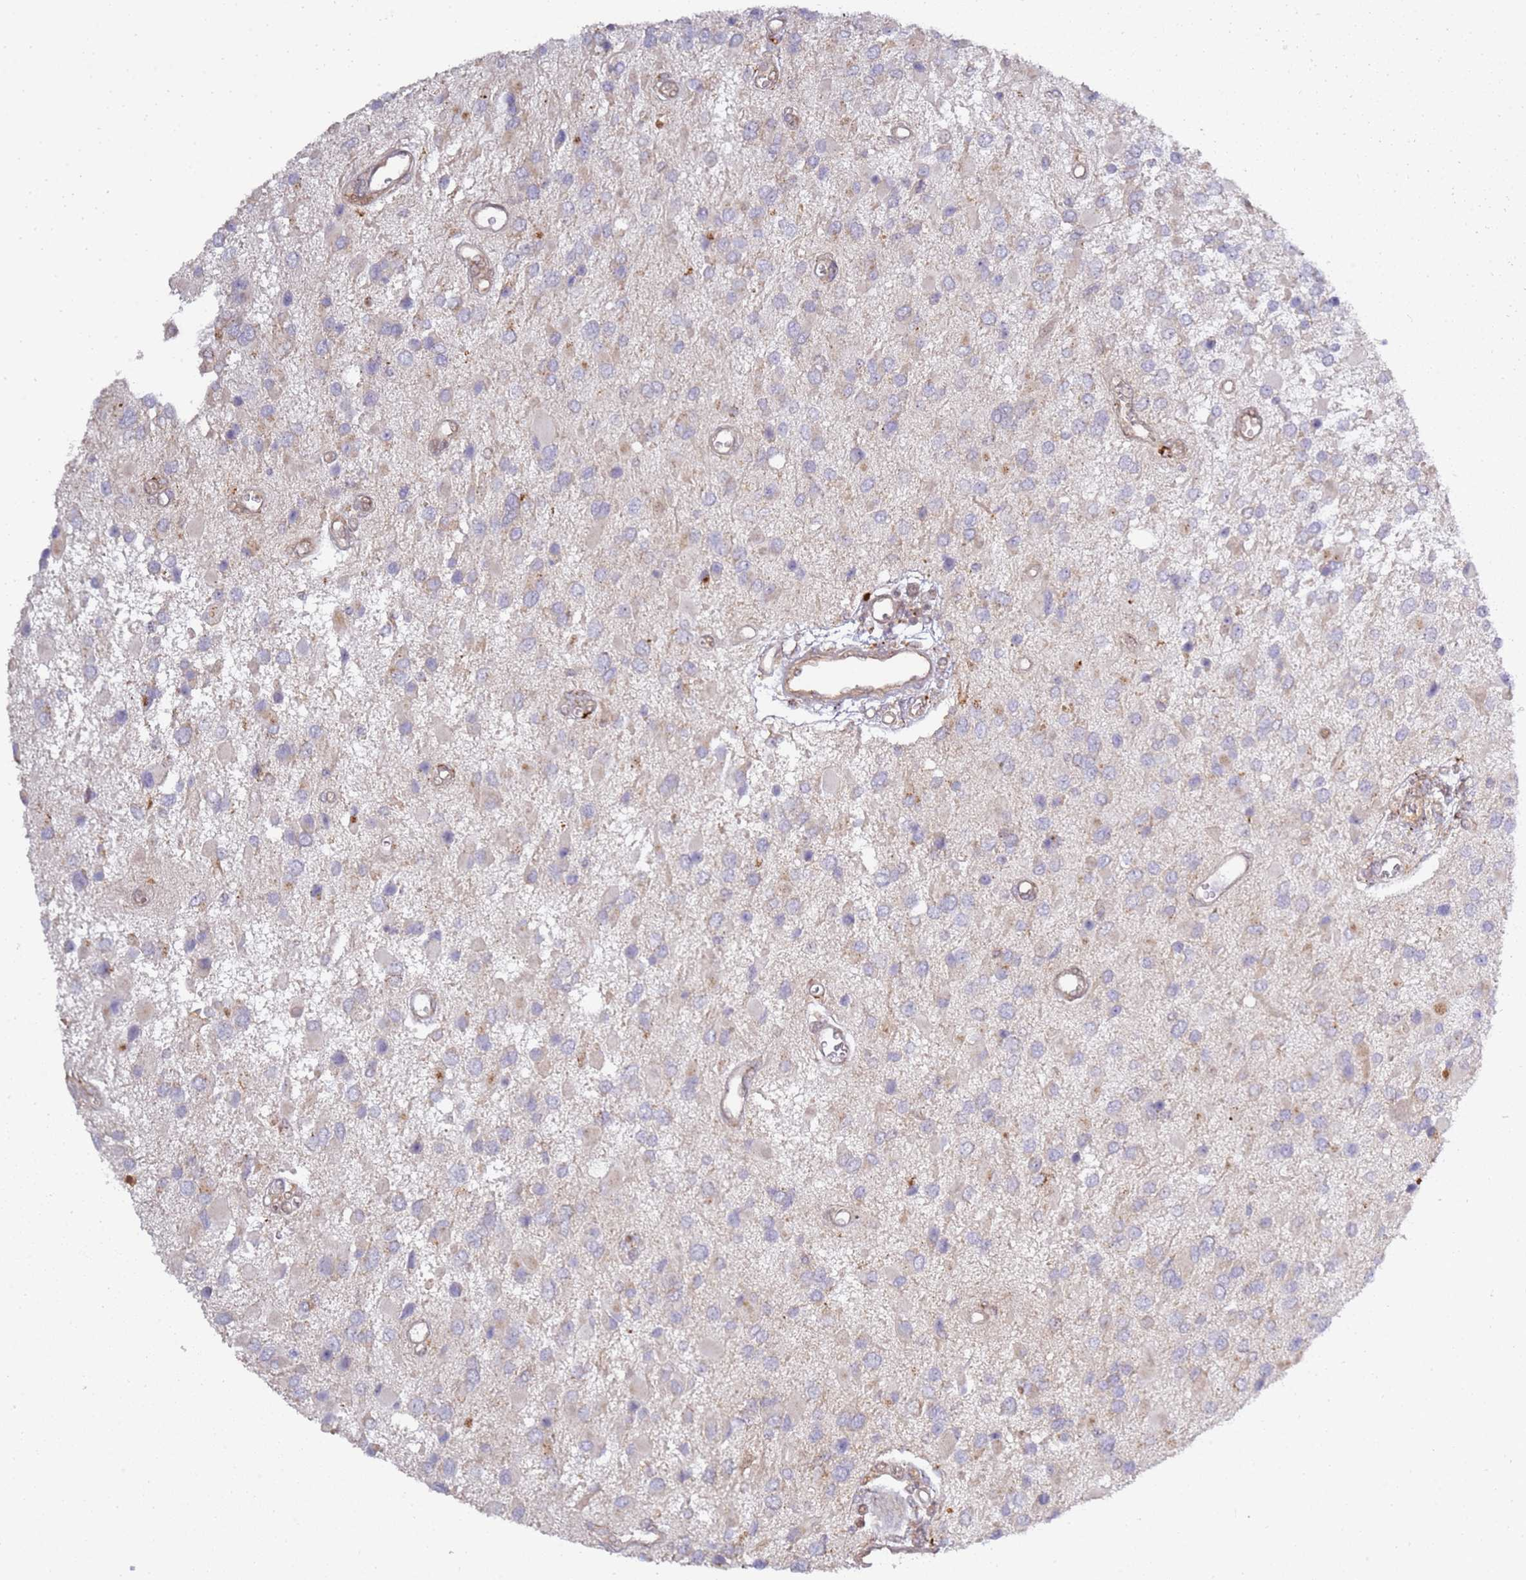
{"staining": {"intensity": "weak", "quantity": "<25%", "location": "cytoplasmic/membranous"}, "tissue": "glioma", "cell_type": "Tumor cells", "image_type": "cancer", "snomed": [{"axis": "morphology", "description": "Glioma, malignant, High grade"}, {"axis": "topography", "description": "Brain"}], "caption": "Tumor cells are negative for brown protein staining in glioma.", "gene": "GRAP", "patient": {"sex": "male", "age": 53}}